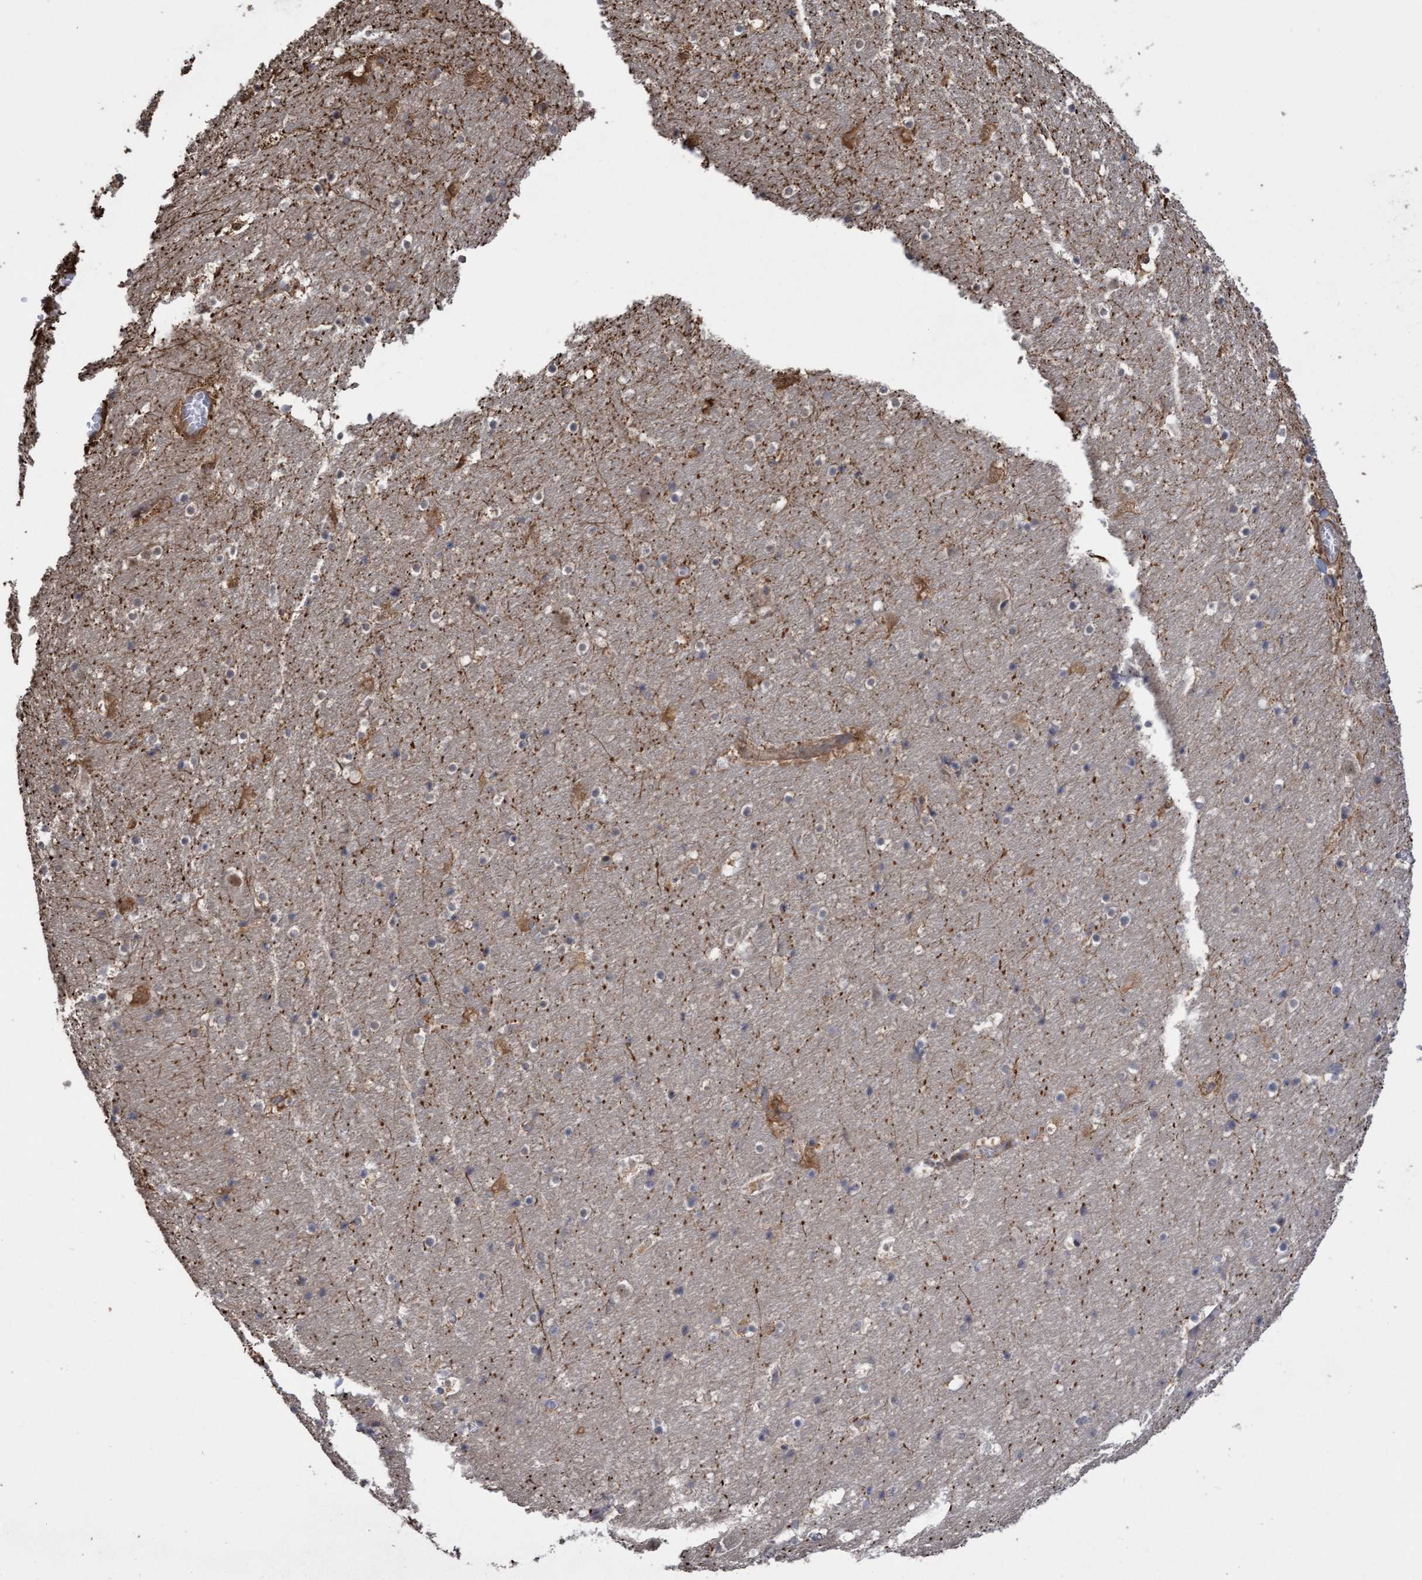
{"staining": {"intensity": "moderate", "quantity": "<25%", "location": "cytoplasmic/membranous"}, "tissue": "hippocampus", "cell_type": "Glial cells", "image_type": "normal", "snomed": [{"axis": "morphology", "description": "Normal tissue, NOS"}, {"axis": "topography", "description": "Hippocampus"}], "caption": "Moderate cytoplasmic/membranous positivity for a protein is appreciated in about <25% of glial cells of normal hippocampus using immunohistochemistry (IHC).", "gene": "SLBP", "patient": {"sex": "male", "age": 45}}